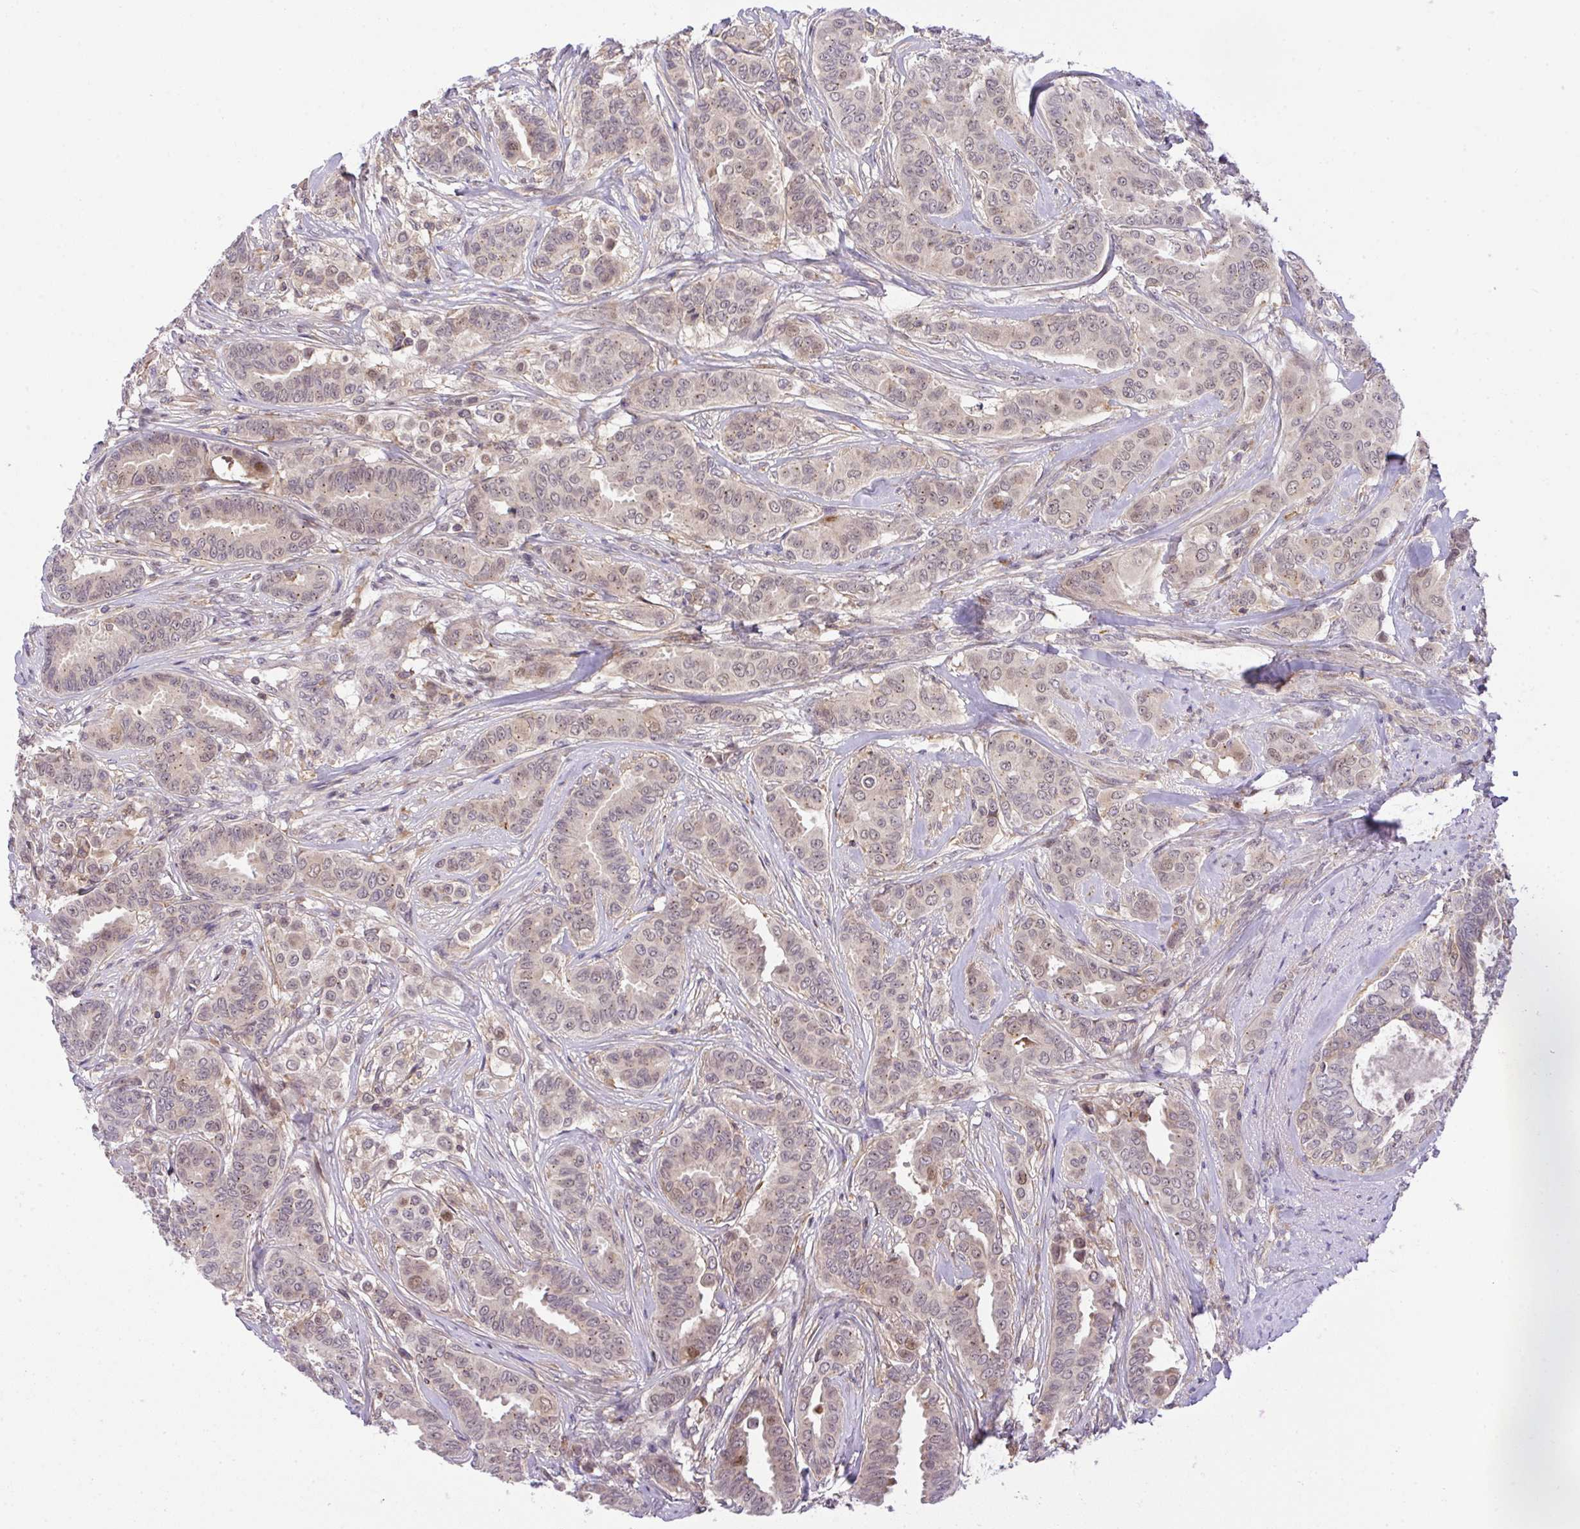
{"staining": {"intensity": "weak", "quantity": "25%-75%", "location": "cytoplasmic/membranous,nuclear"}, "tissue": "breast cancer", "cell_type": "Tumor cells", "image_type": "cancer", "snomed": [{"axis": "morphology", "description": "Duct carcinoma"}, {"axis": "topography", "description": "Breast"}], "caption": "Immunohistochemical staining of human breast cancer displays low levels of weak cytoplasmic/membranous and nuclear protein staining in about 25%-75% of tumor cells. (DAB = brown stain, brightfield microscopy at high magnification).", "gene": "SLC9A6", "patient": {"sex": "female", "age": 45}}